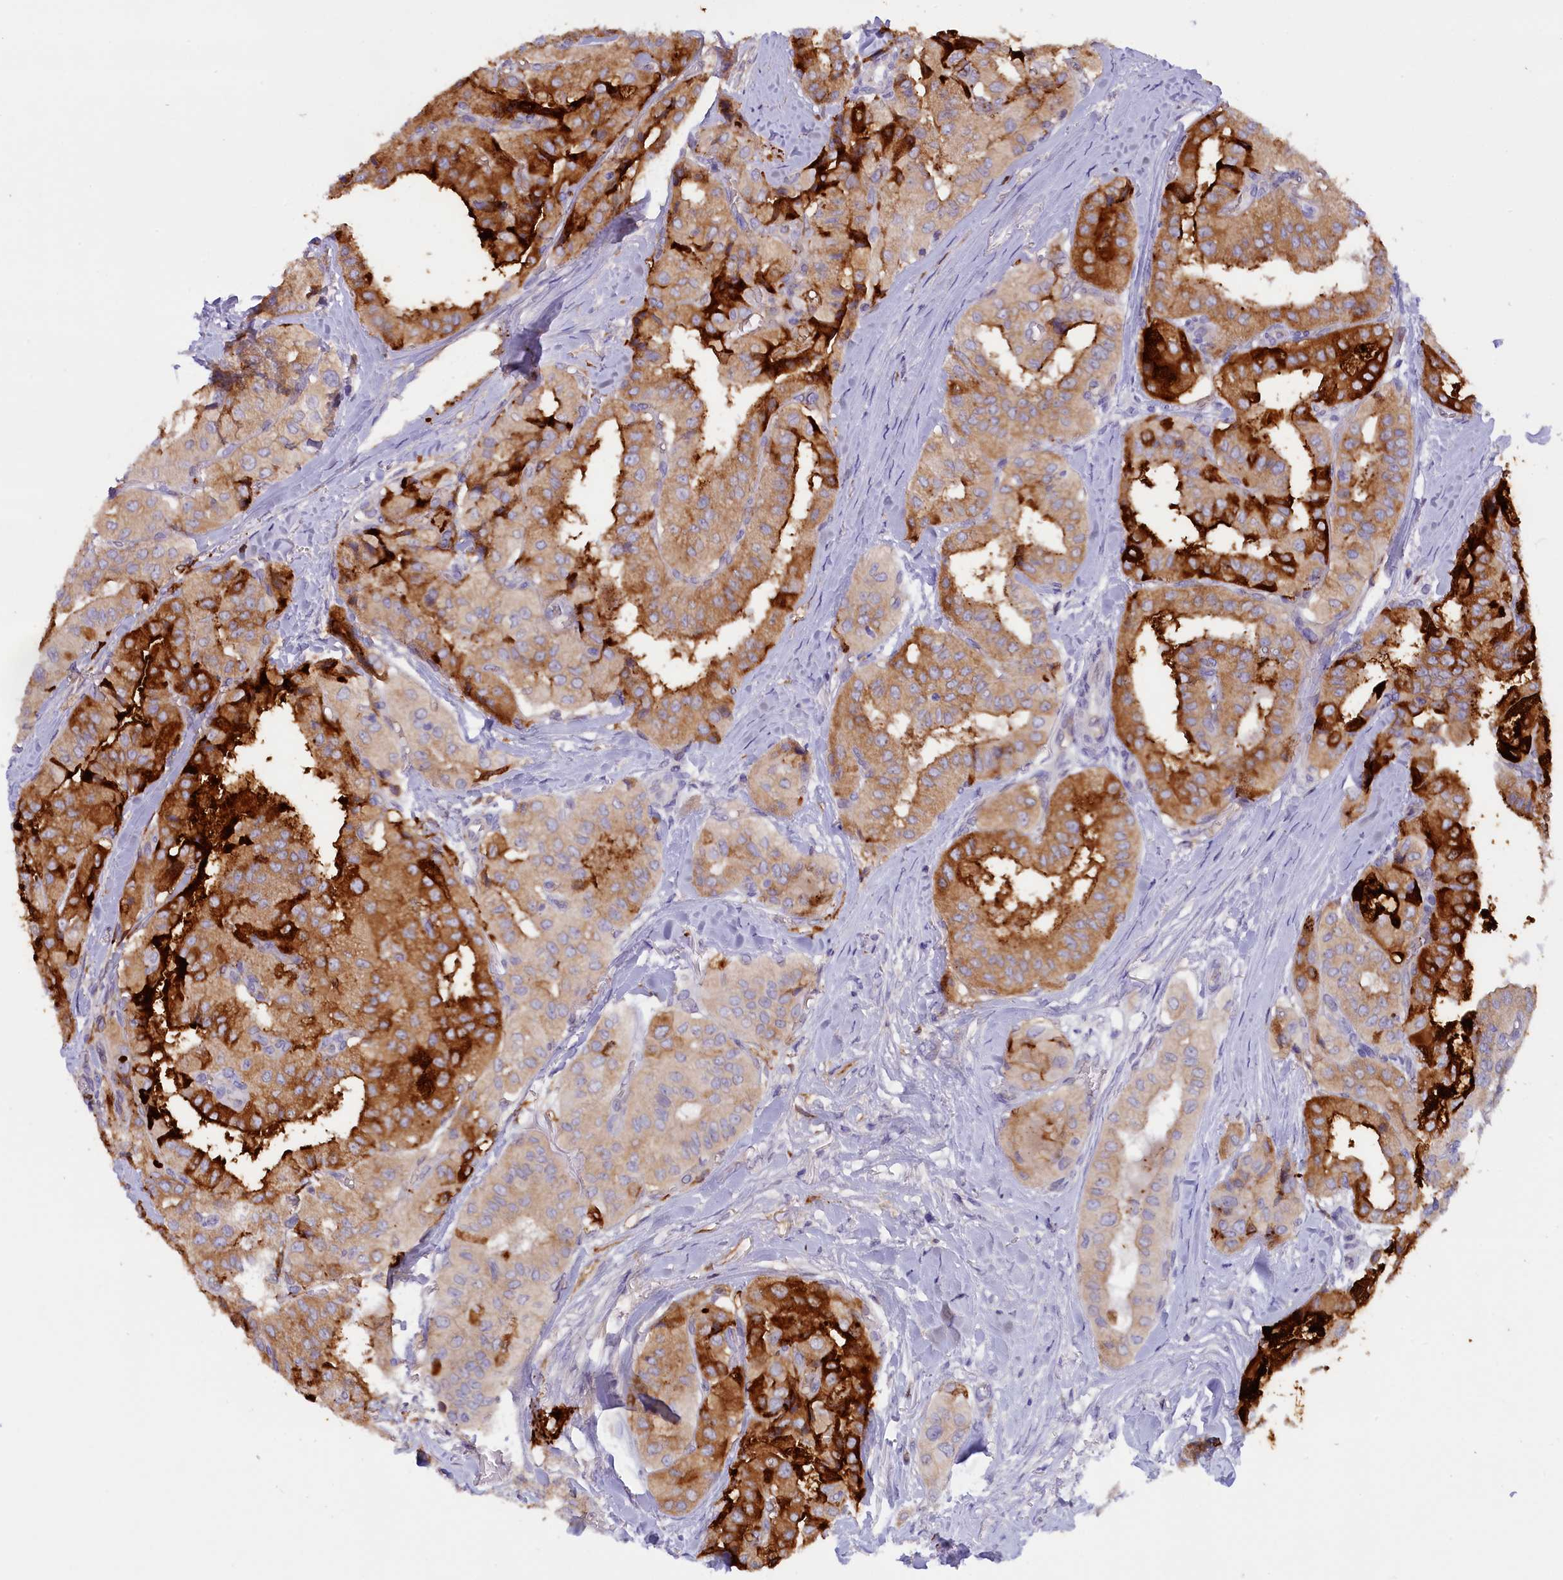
{"staining": {"intensity": "moderate", "quantity": ">75%", "location": "cytoplasmic/membranous"}, "tissue": "thyroid cancer", "cell_type": "Tumor cells", "image_type": "cancer", "snomed": [{"axis": "morphology", "description": "Papillary adenocarcinoma, NOS"}, {"axis": "topography", "description": "Thyroid gland"}], "caption": "An immunohistochemistry image of neoplastic tissue is shown. Protein staining in brown labels moderate cytoplasmic/membranous positivity in thyroid cancer within tumor cells.", "gene": "ZSWIM4", "patient": {"sex": "female", "age": 59}}